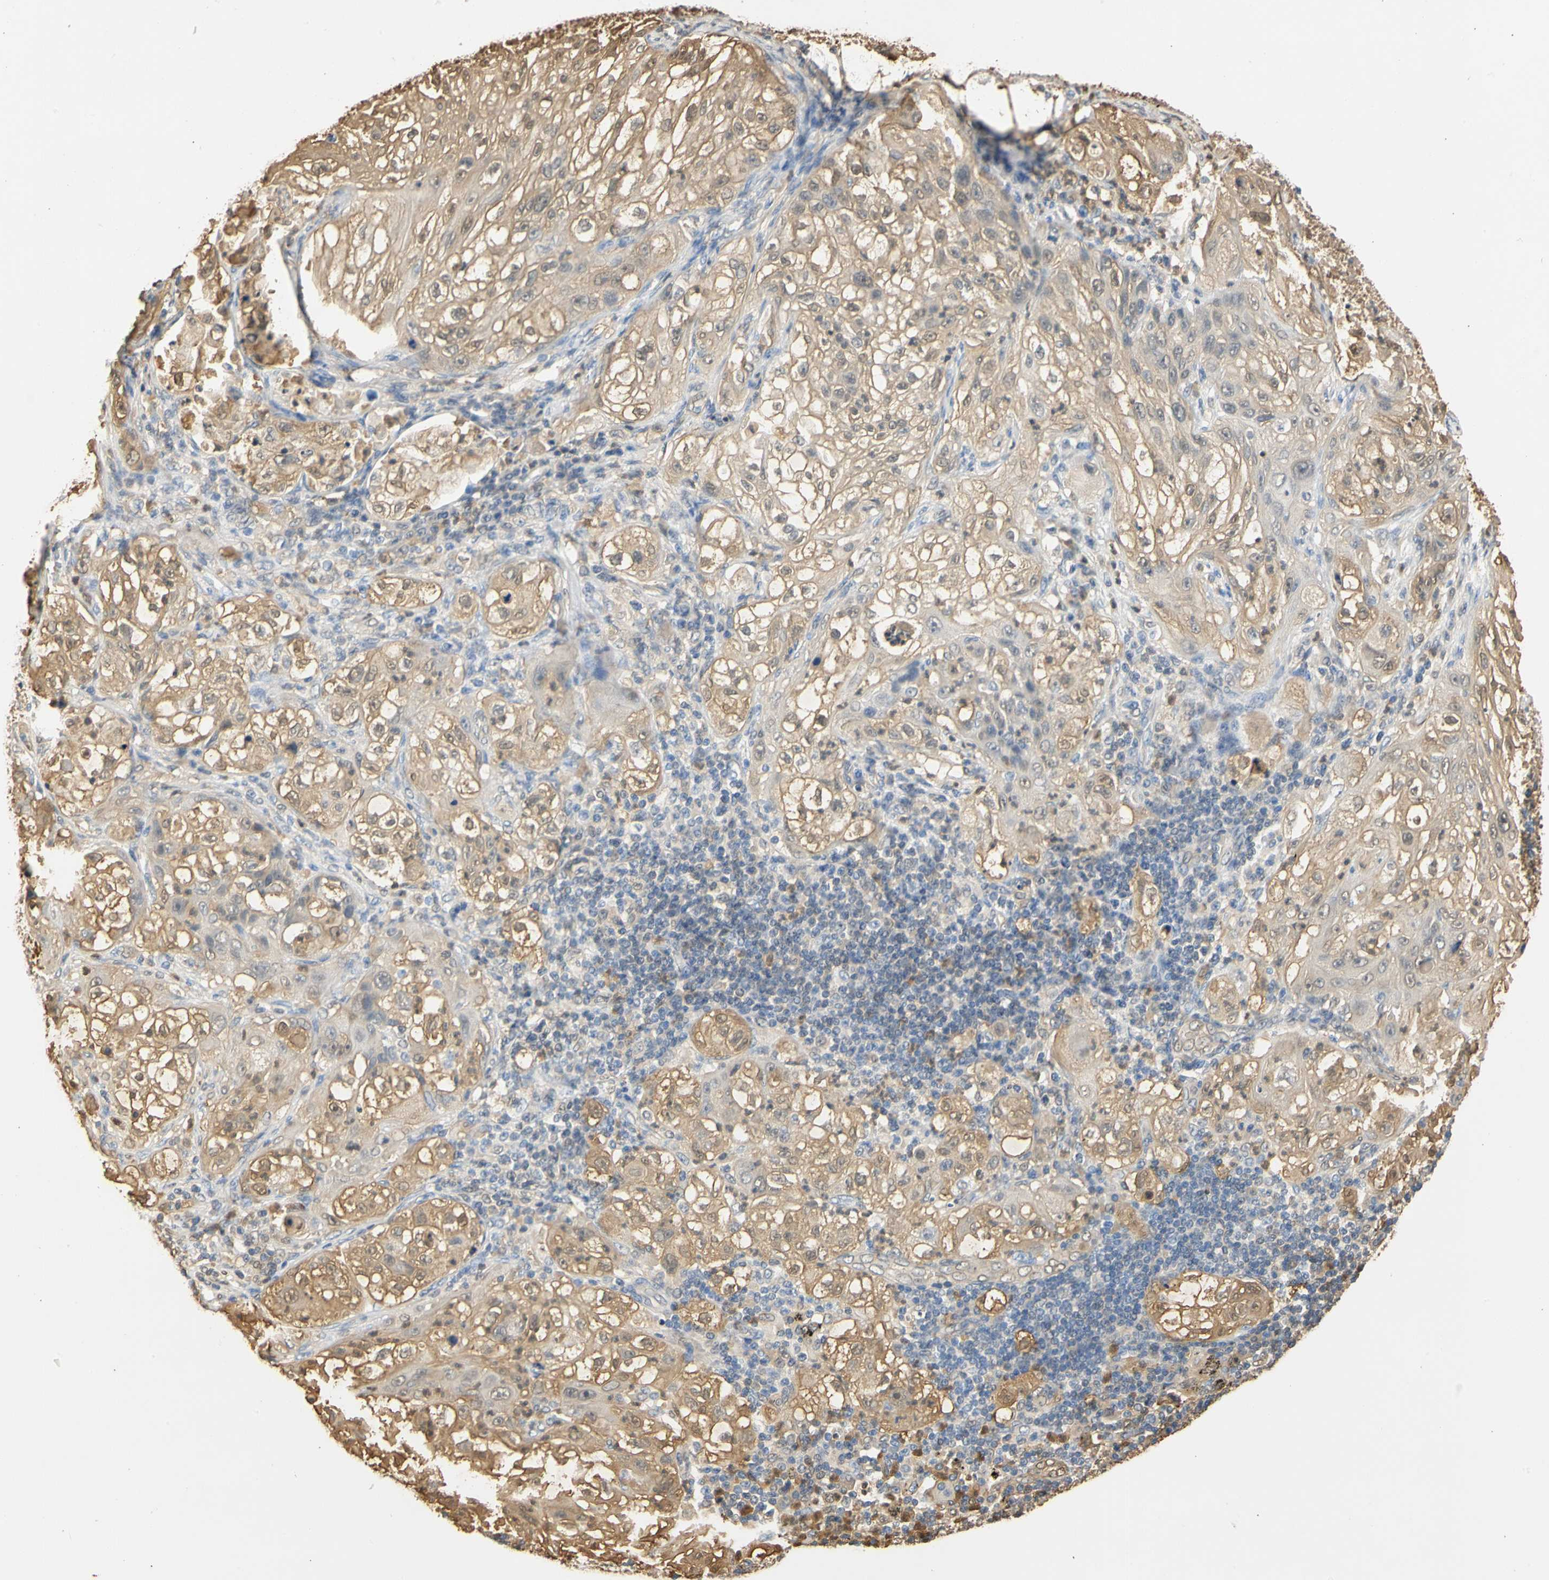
{"staining": {"intensity": "moderate", "quantity": ">75%", "location": "cytoplasmic/membranous"}, "tissue": "lung cancer", "cell_type": "Tumor cells", "image_type": "cancer", "snomed": [{"axis": "morphology", "description": "Inflammation, NOS"}, {"axis": "morphology", "description": "Squamous cell carcinoma, NOS"}, {"axis": "topography", "description": "Lymph node"}, {"axis": "topography", "description": "Soft tissue"}, {"axis": "topography", "description": "Lung"}], "caption": "IHC micrograph of neoplastic tissue: human lung cancer (squamous cell carcinoma) stained using immunohistochemistry (IHC) shows medium levels of moderate protein expression localized specifically in the cytoplasmic/membranous of tumor cells, appearing as a cytoplasmic/membranous brown color.", "gene": "S100A6", "patient": {"sex": "male", "age": 66}}